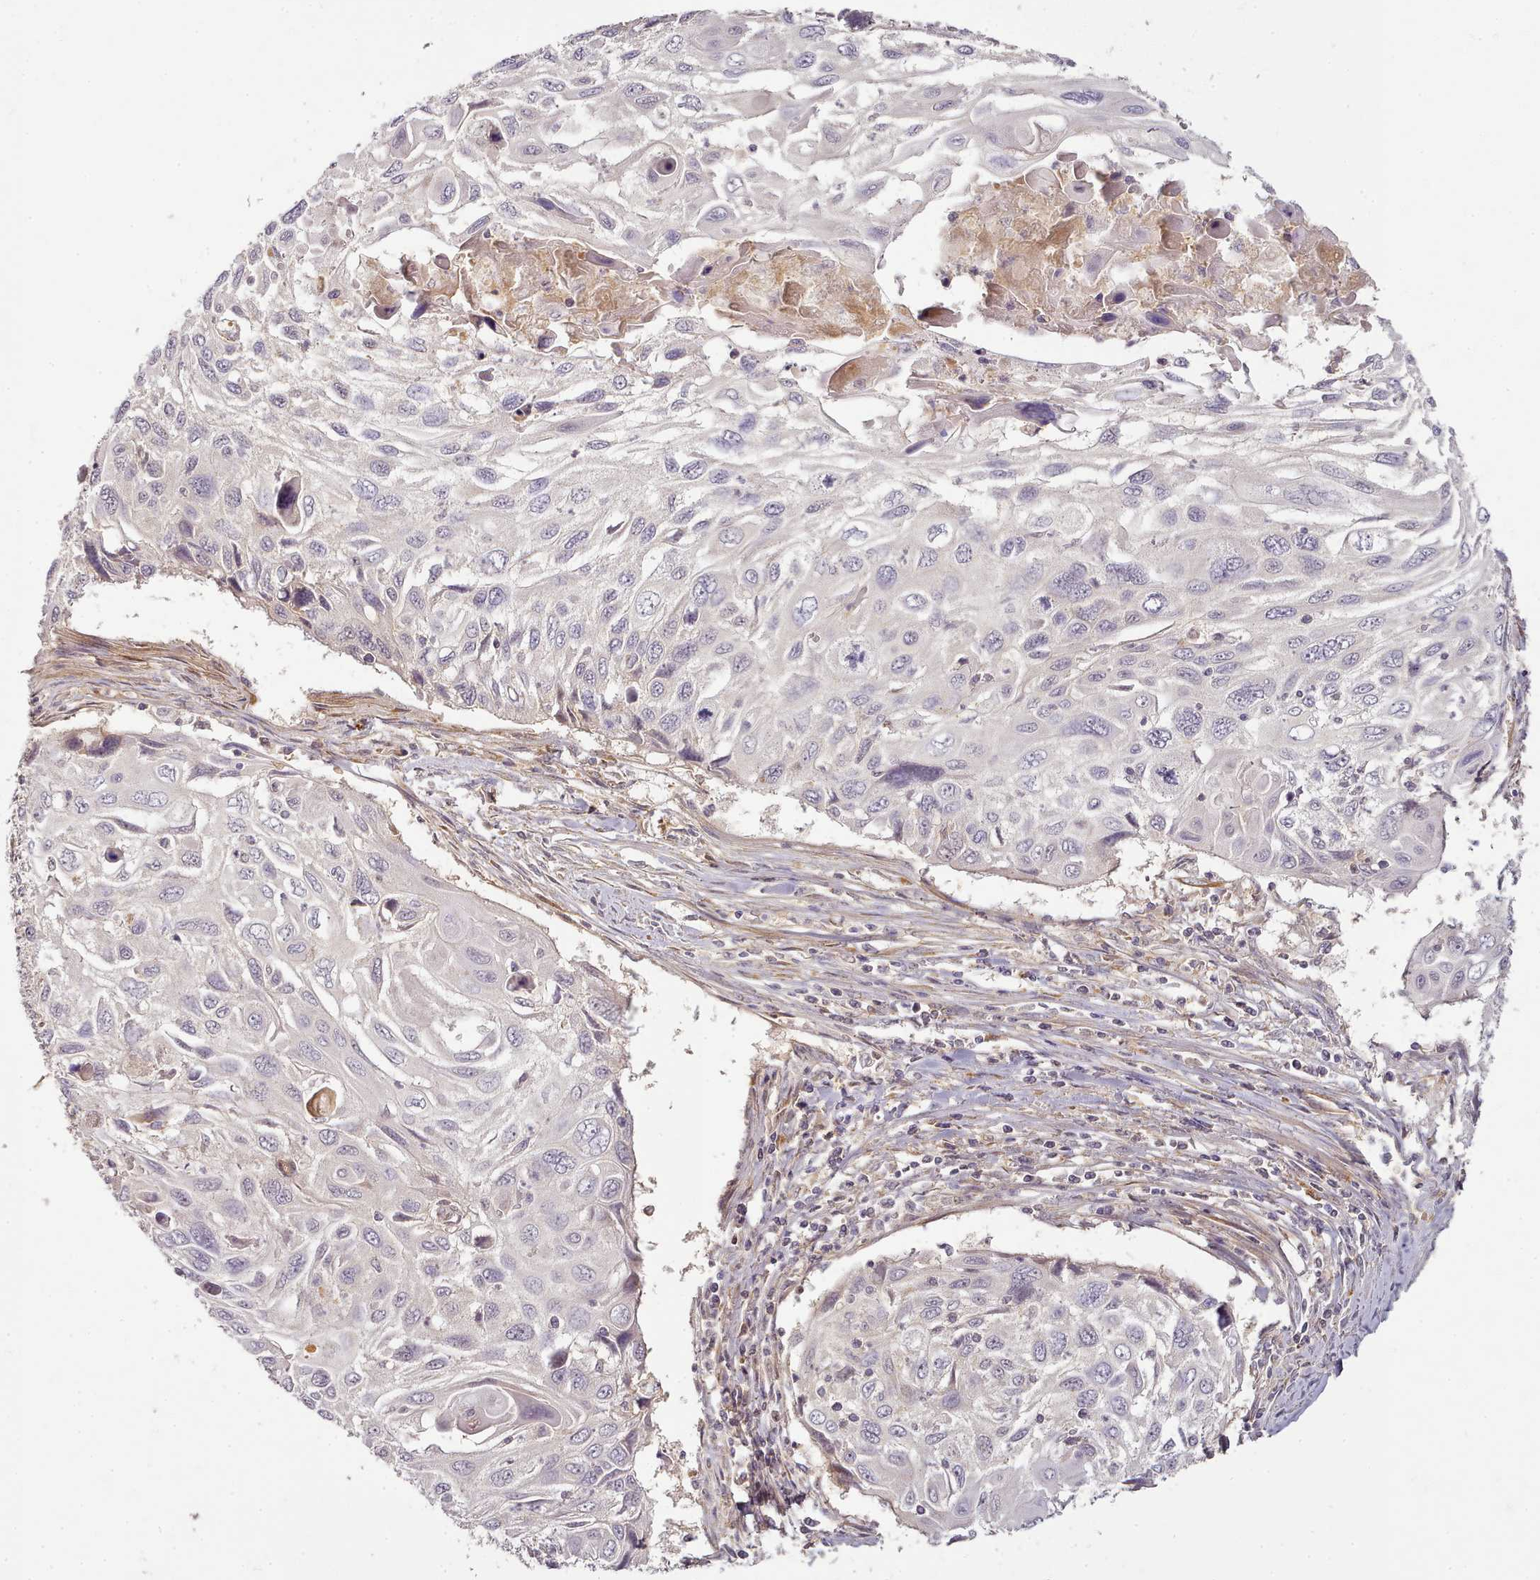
{"staining": {"intensity": "negative", "quantity": "none", "location": "none"}, "tissue": "cervical cancer", "cell_type": "Tumor cells", "image_type": "cancer", "snomed": [{"axis": "morphology", "description": "Squamous cell carcinoma, NOS"}, {"axis": "topography", "description": "Cervix"}], "caption": "Immunohistochemistry histopathology image of neoplastic tissue: human cervical cancer (squamous cell carcinoma) stained with DAB (3,3'-diaminobenzidine) reveals no significant protein positivity in tumor cells.", "gene": "C1QTNF5", "patient": {"sex": "female", "age": 70}}